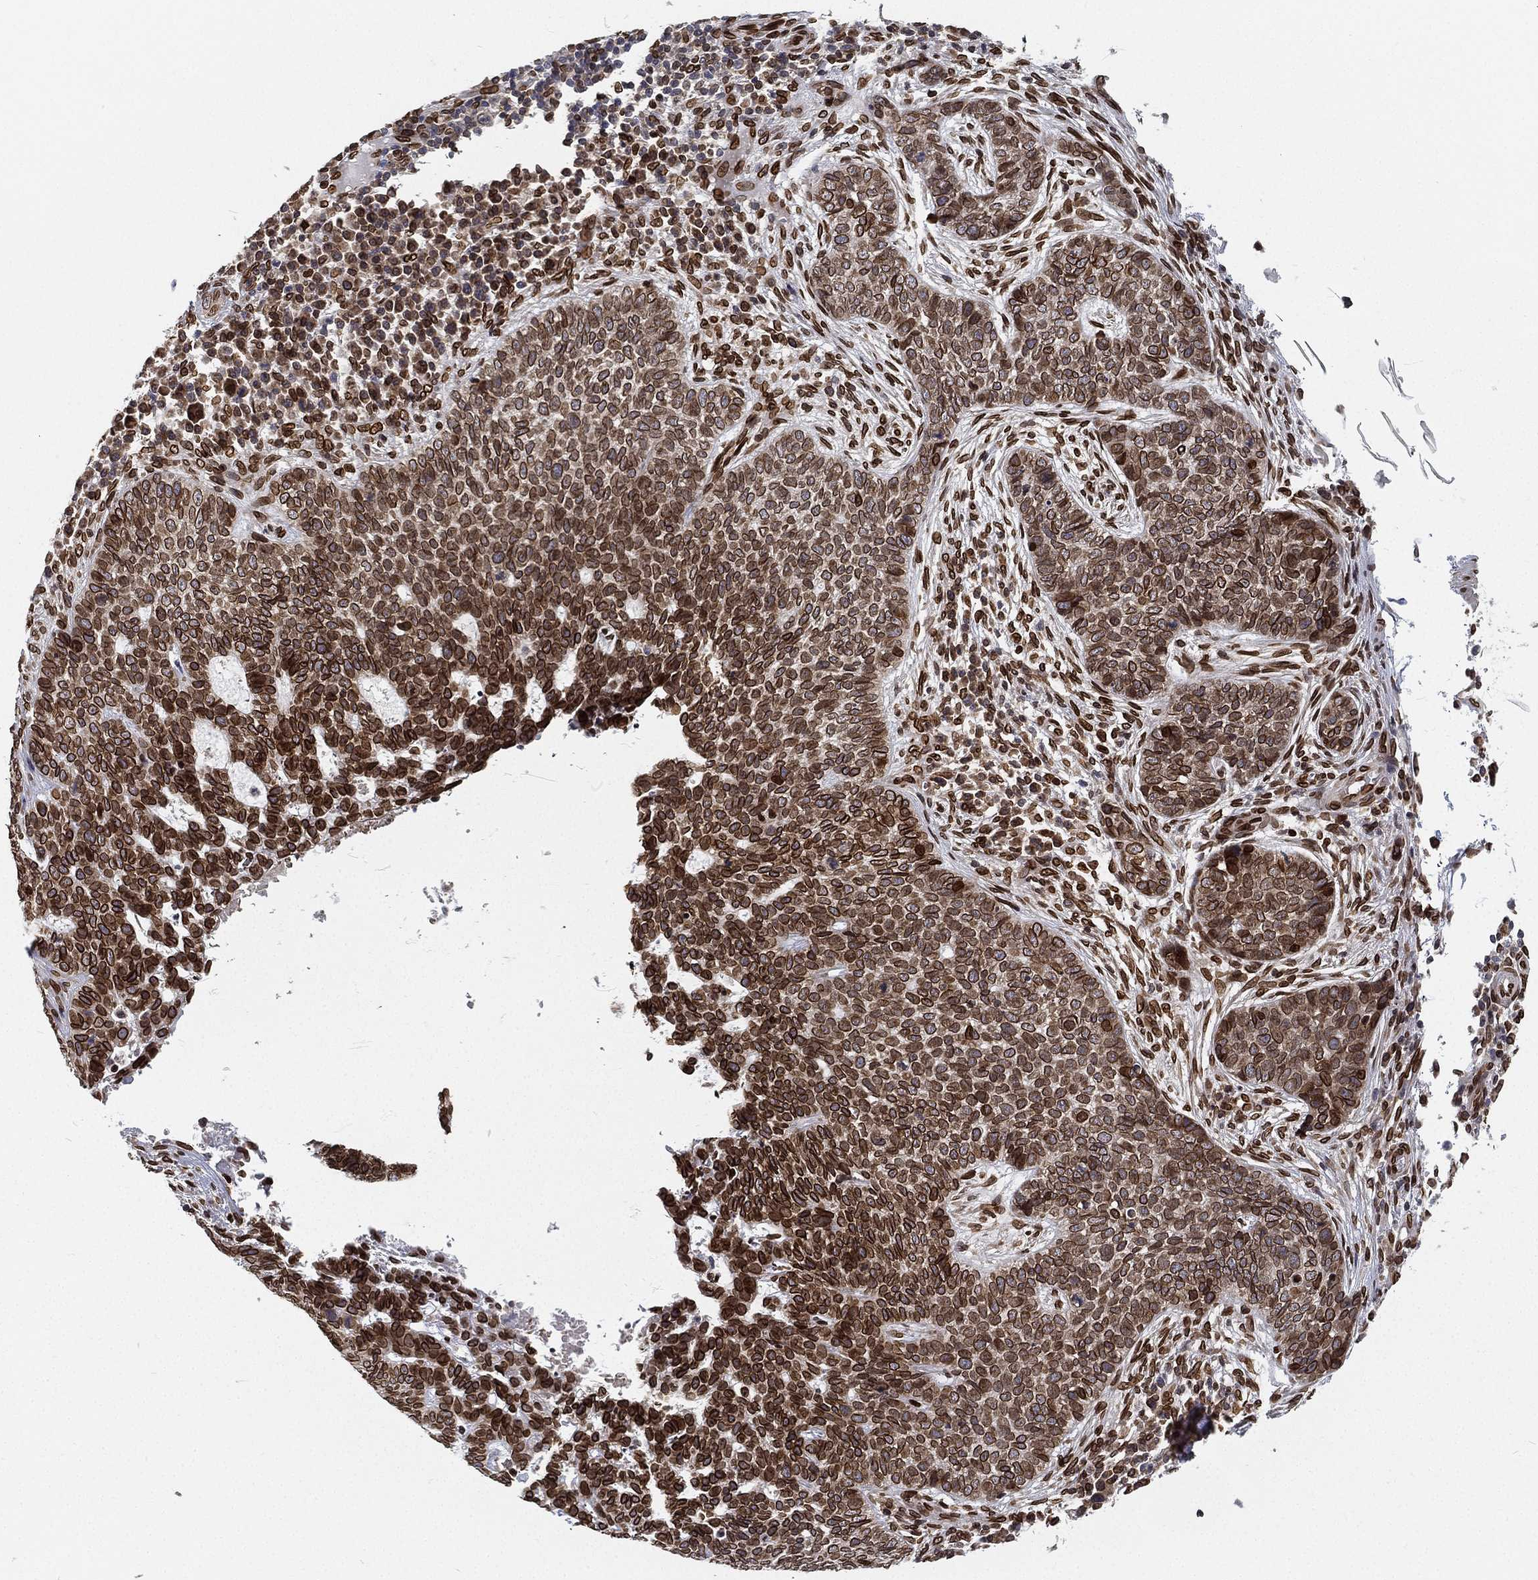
{"staining": {"intensity": "strong", "quantity": ">75%", "location": "cytoplasmic/membranous,nuclear"}, "tissue": "skin cancer", "cell_type": "Tumor cells", "image_type": "cancer", "snomed": [{"axis": "morphology", "description": "Basal cell carcinoma"}, {"axis": "topography", "description": "Skin"}], "caption": "This is an image of immunohistochemistry staining of basal cell carcinoma (skin), which shows strong positivity in the cytoplasmic/membranous and nuclear of tumor cells.", "gene": "PALB2", "patient": {"sex": "female", "age": 69}}